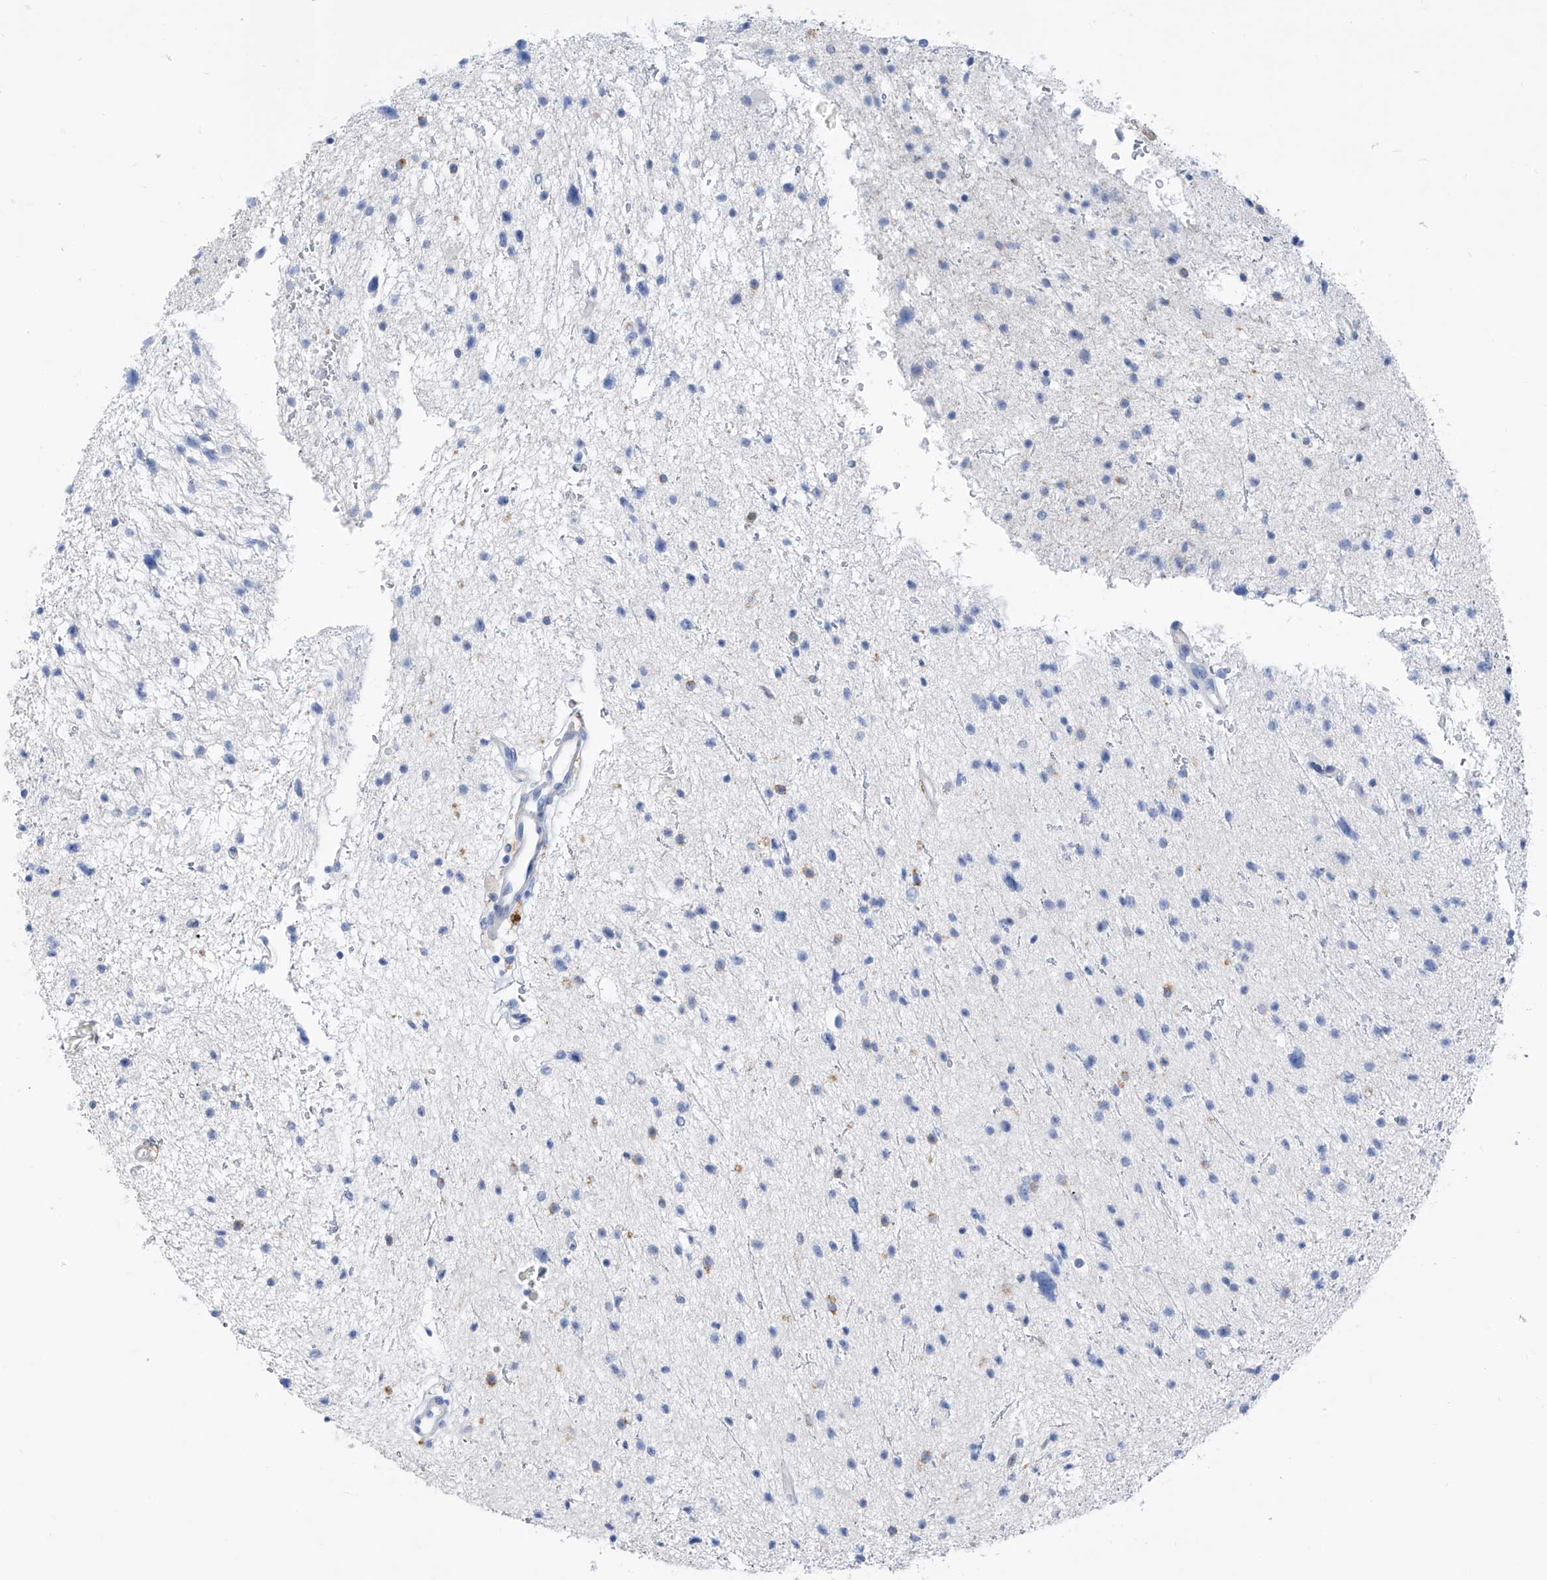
{"staining": {"intensity": "negative", "quantity": "none", "location": "none"}, "tissue": "glioma", "cell_type": "Tumor cells", "image_type": "cancer", "snomed": [{"axis": "morphology", "description": "Glioma, malignant, Low grade"}, {"axis": "topography", "description": "Brain"}], "caption": "Immunohistochemistry of human glioma displays no staining in tumor cells. (DAB (3,3'-diaminobenzidine) immunohistochemistry (IHC) with hematoxylin counter stain).", "gene": "GLMP", "patient": {"sex": "female", "age": 37}}